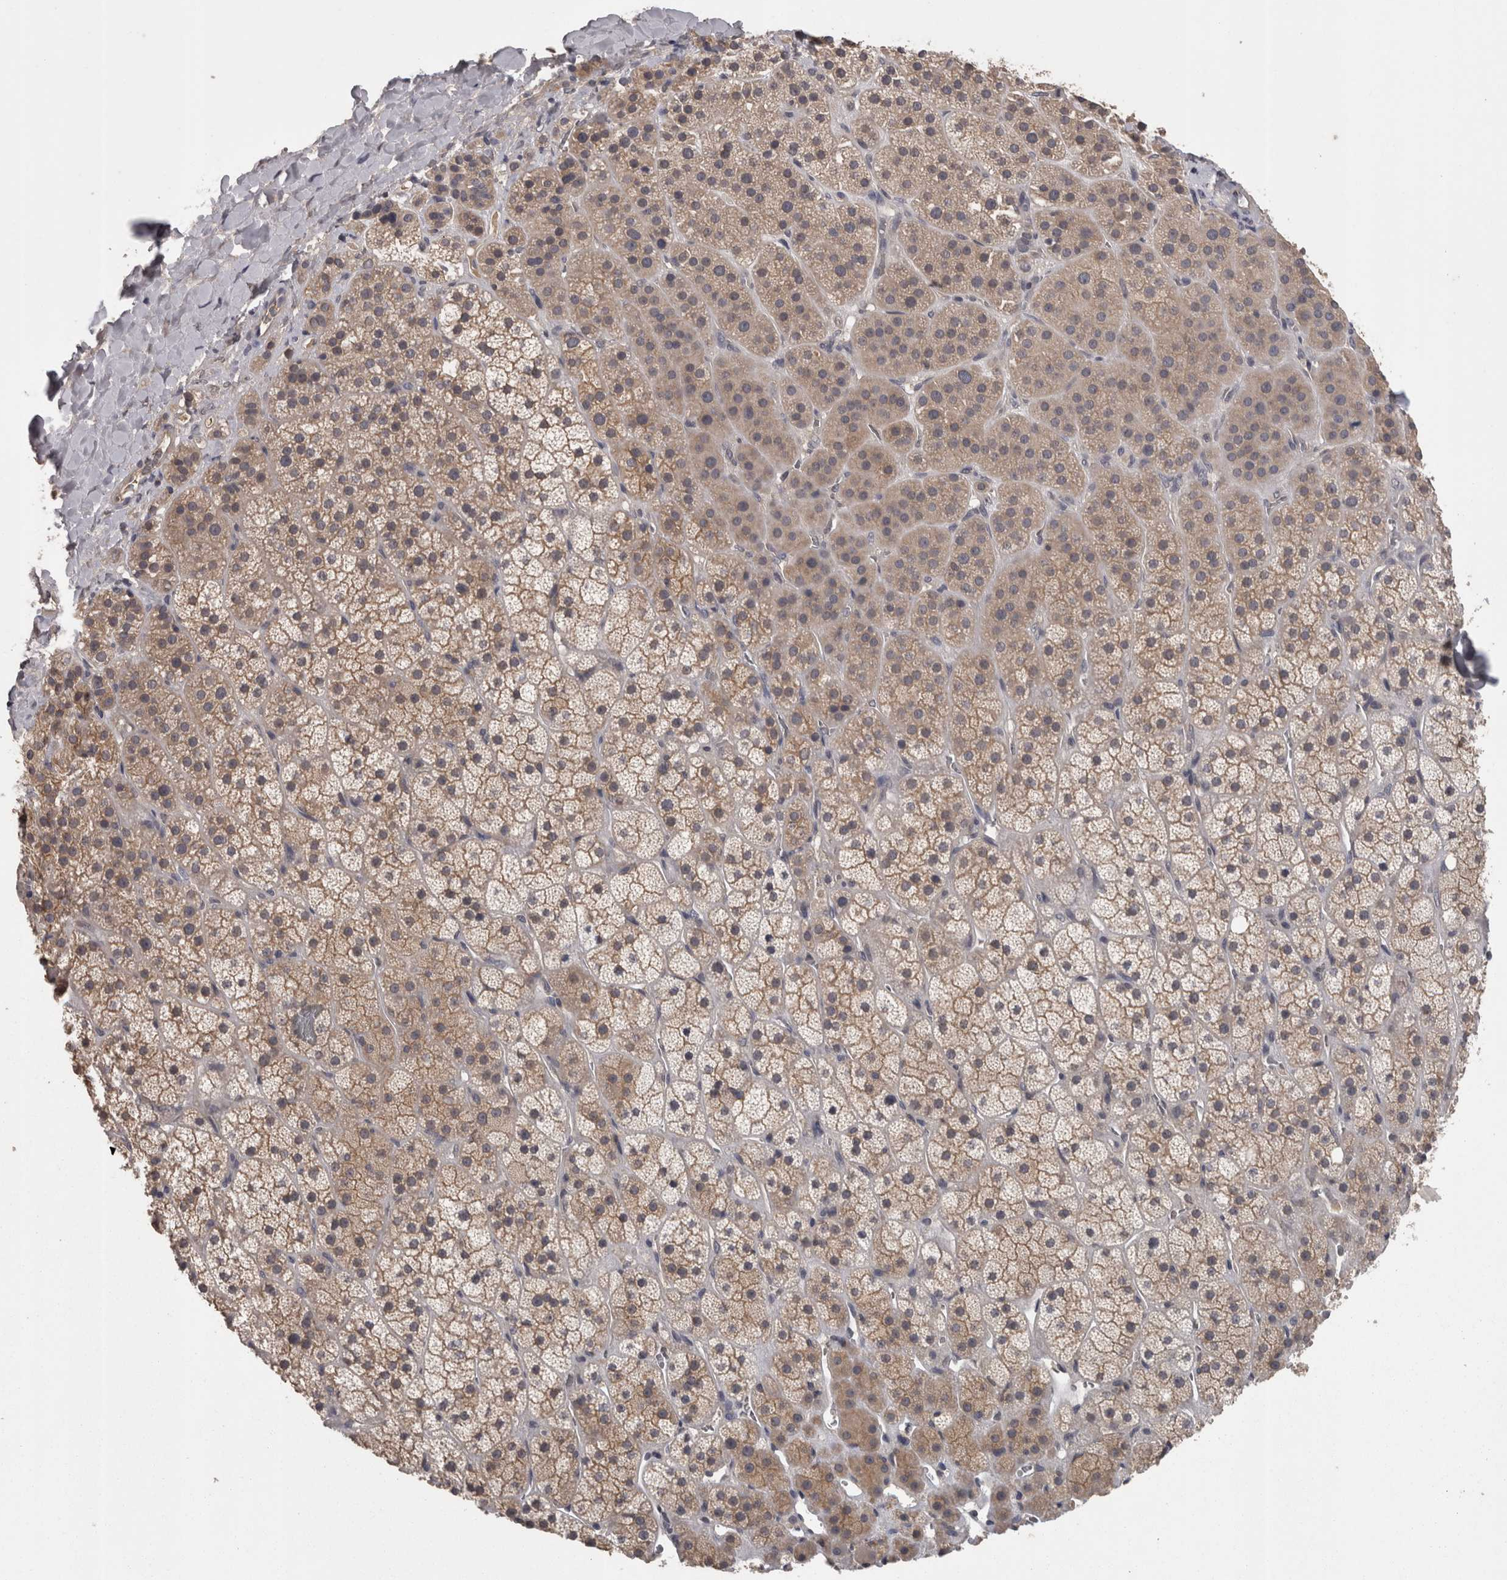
{"staining": {"intensity": "weak", "quantity": ">75%", "location": "cytoplasmic/membranous"}, "tissue": "adrenal gland", "cell_type": "Glandular cells", "image_type": "normal", "snomed": [{"axis": "morphology", "description": "Normal tissue, NOS"}, {"axis": "topography", "description": "Adrenal gland"}], "caption": "Weak cytoplasmic/membranous expression for a protein is identified in about >75% of glandular cells of unremarkable adrenal gland using immunohistochemistry.", "gene": "PON3", "patient": {"sex": "male", "age": 57}}